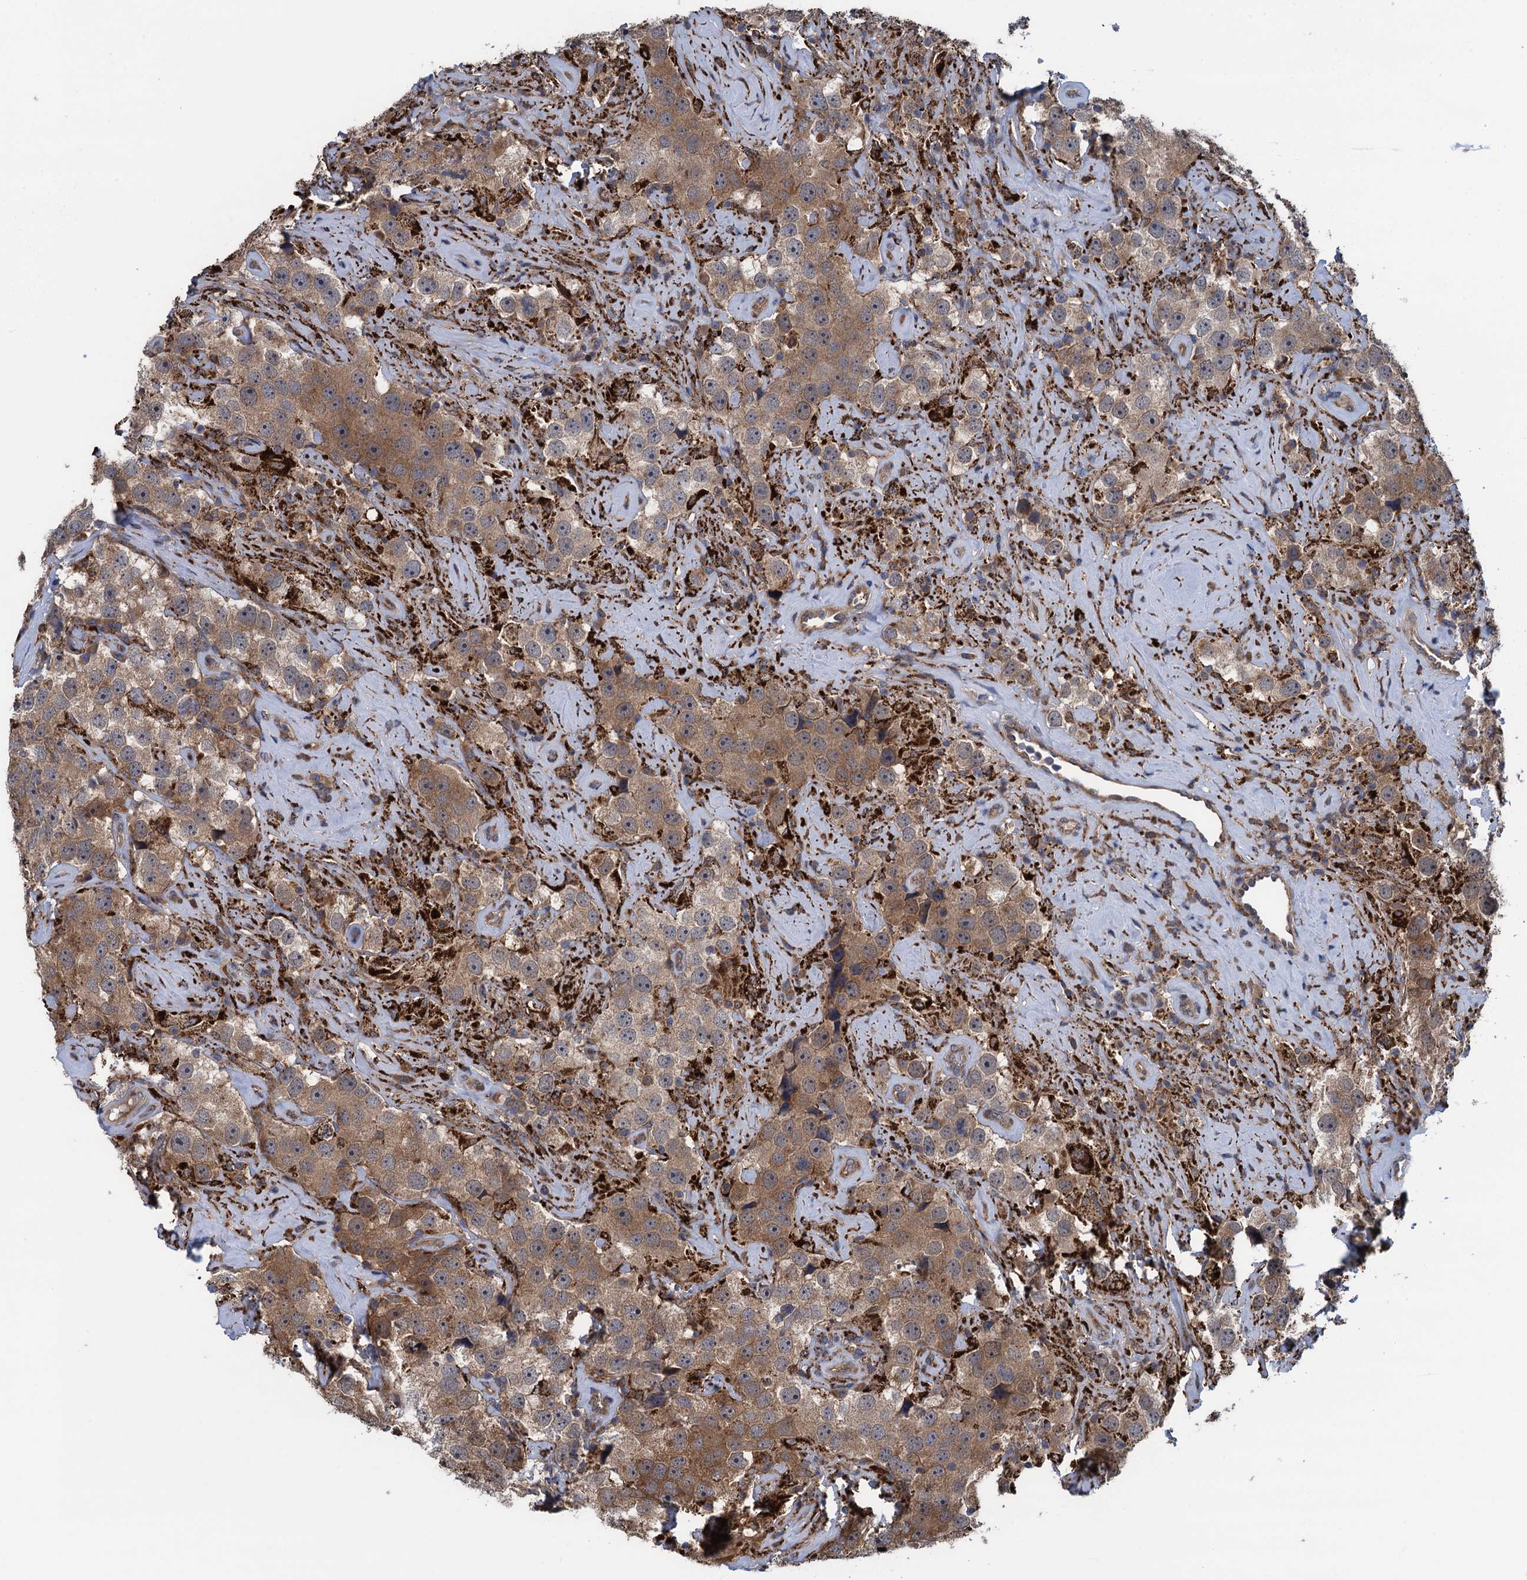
{"staining": {"intensity": "moderate", "quantity": ">75%", "location": "cytoplasmic/membranous"}, "tissue": "testis cancer", "cell_type": "Tumor cells", "image_type": "cancer", "snomed": [{"axis": "morphology", "description": "Seminoma, NOS"}, {"axis": "topography", "description": "Testis"}], "caption": "Immunohistochemical staining of human seminoma (testis) demonstrates moderate cytoplasmic/membranous protein positivity in about >75% of tumor cells. The protein of interest is shown in brown color, while the nuclei are stained blue.", "gene": "CNTN5", "patient": {"sex": "male", "age": 49}}